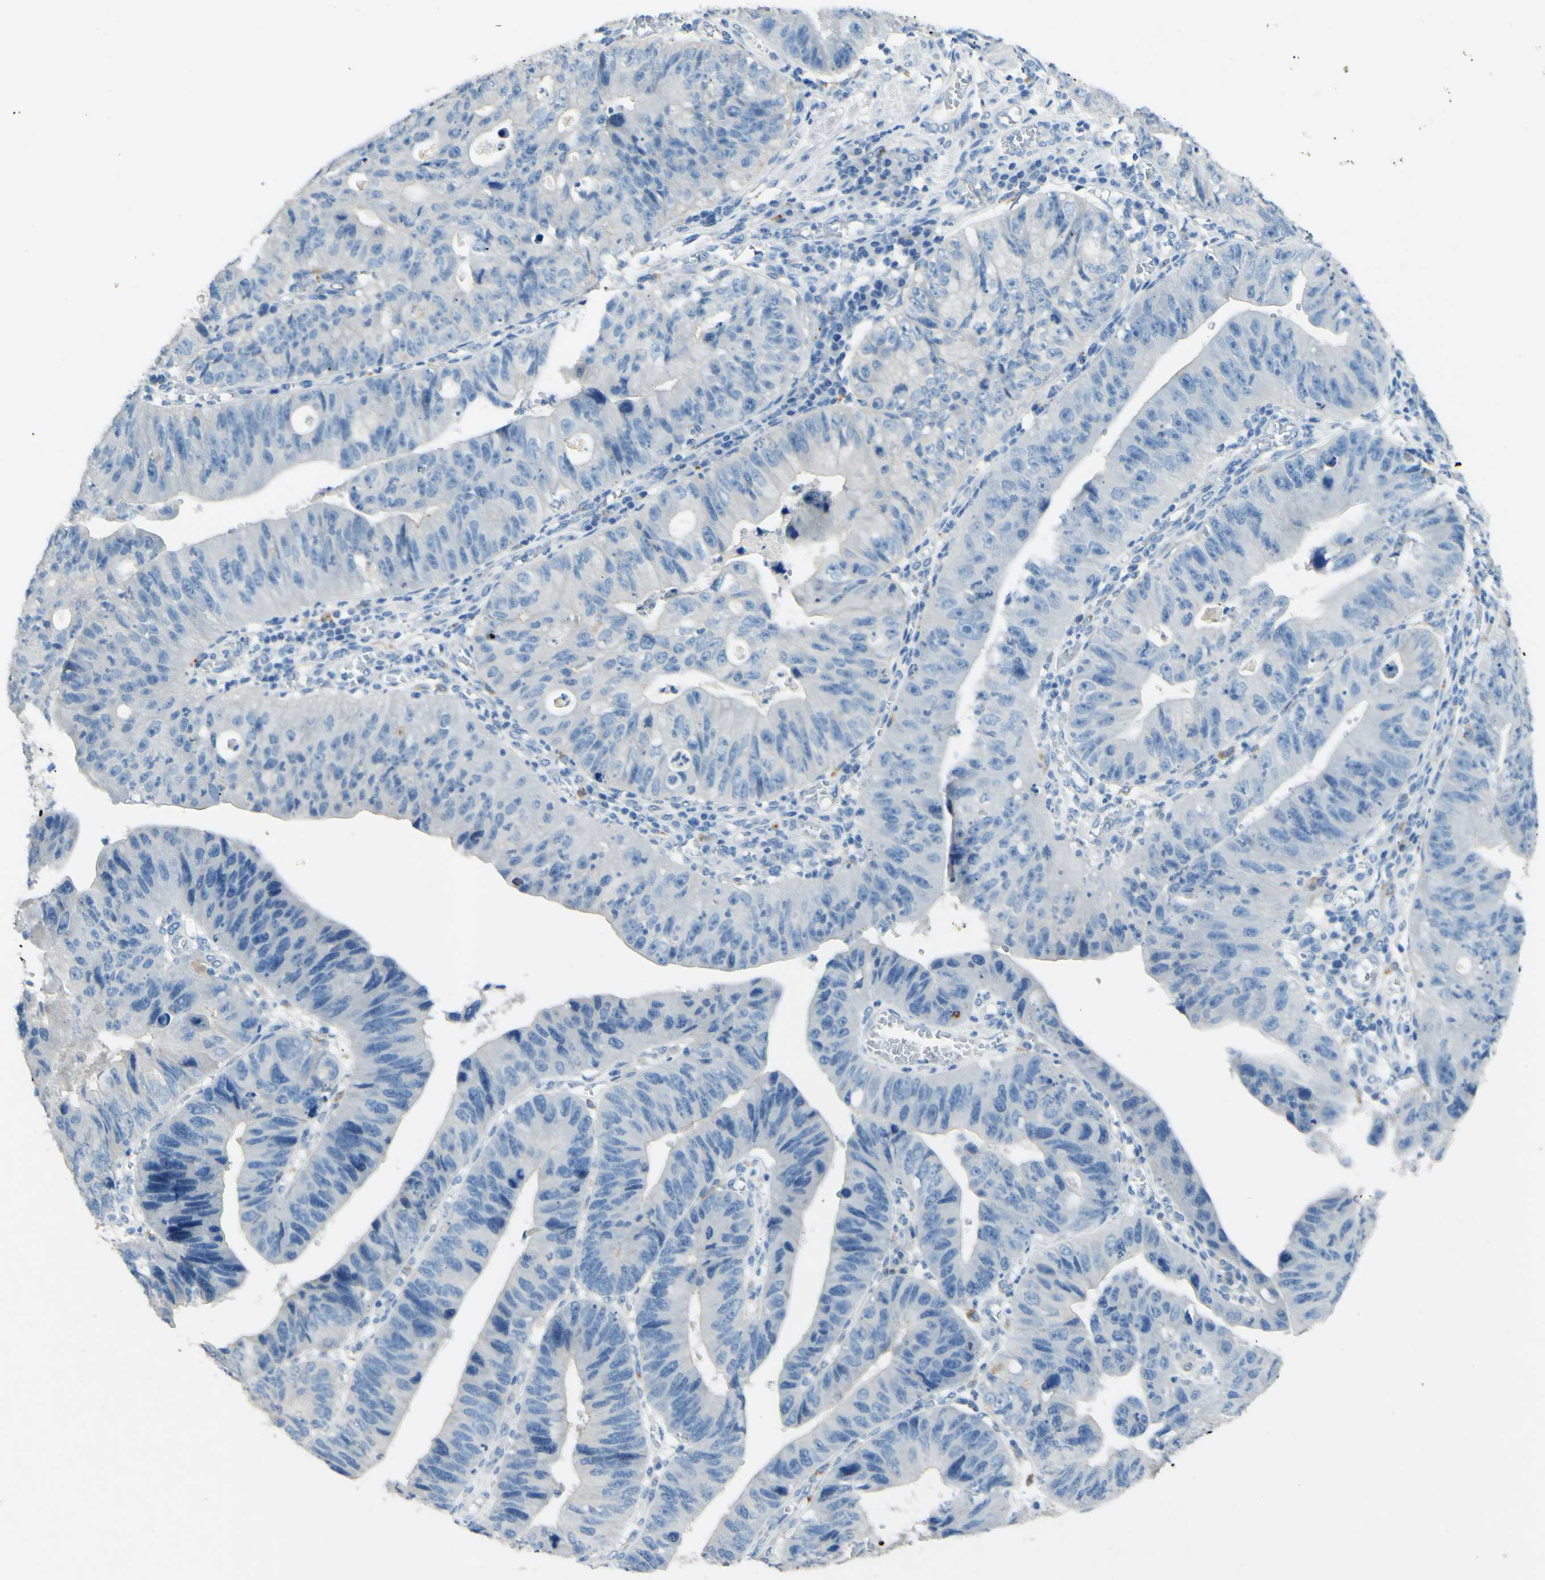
{"staining": {"intensity": "negative", "quantity": "none", "location": "none"}, "tissue": "stomach cancer", "cell_type": "Tumor cells", "image_type": "cancer", "snomed": [{"axis": "morphology", "description": "Adenocarcinoma, NOS"}, {"axis": "topography", "description": "Stomach"}], "caption": "IHC photomicrograph of human stomach cancer stained for a protein (brown), which shows no expression in tumor cells.", "gene": "CDH10", "patient": {"sex": "male", "age": 59}}